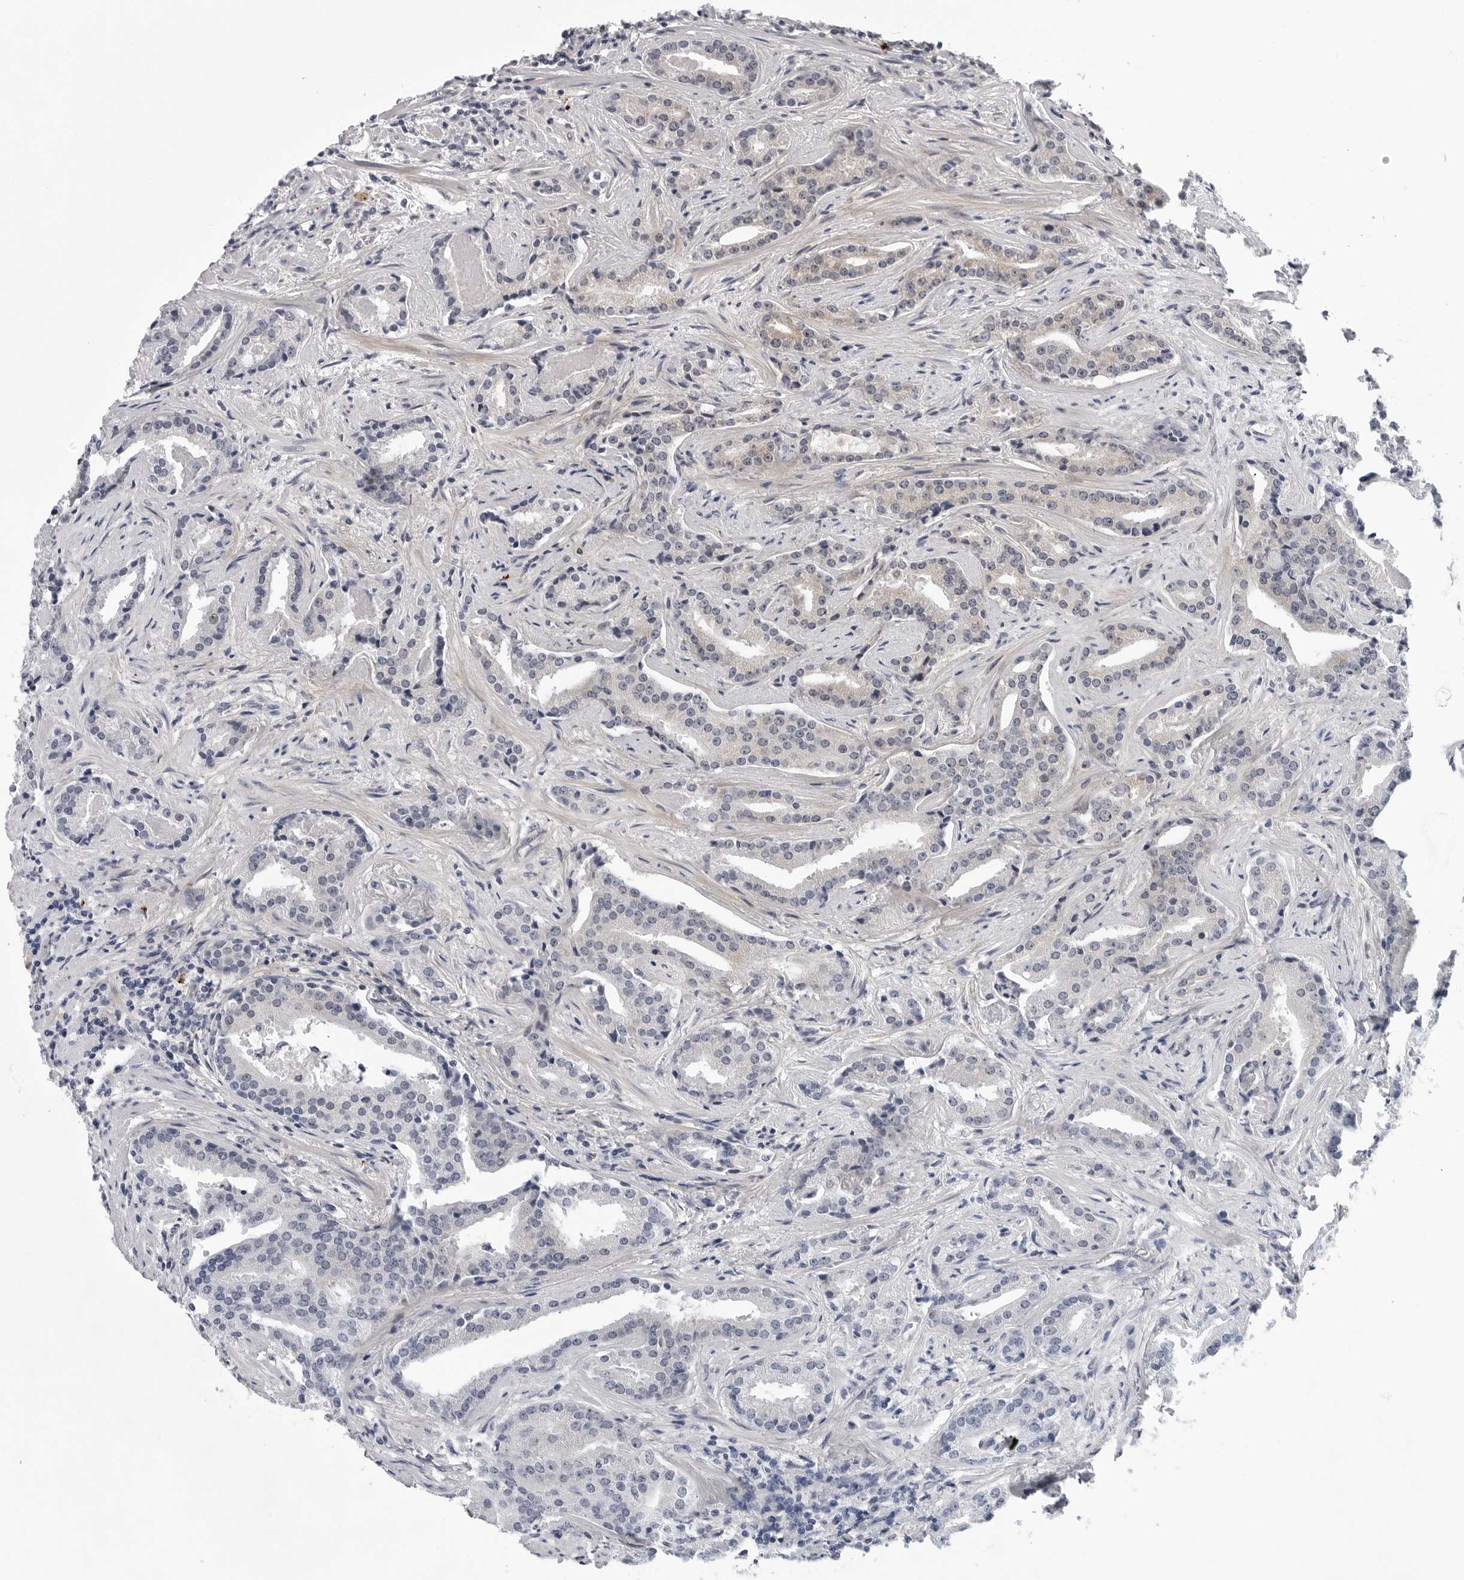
{"staining": {"intensity": "negative", "quantity": "none", "location": "none"}, "tissue": "prostate cancer", "cell_type": "Tumor cells", "image_type": "cancer", "snomed": [{"axis": "morphology", "description": "Adenocarcinoma, Low grade"}, {"axis": "topography", "description": "Prostate"}], "caption": "A histopathology image of human prostate low-grade adenocarcinoma is negative for staining in tumor cells.", "gene": "KIAA1614", "patient": {"sex": "male", "age": 67}}